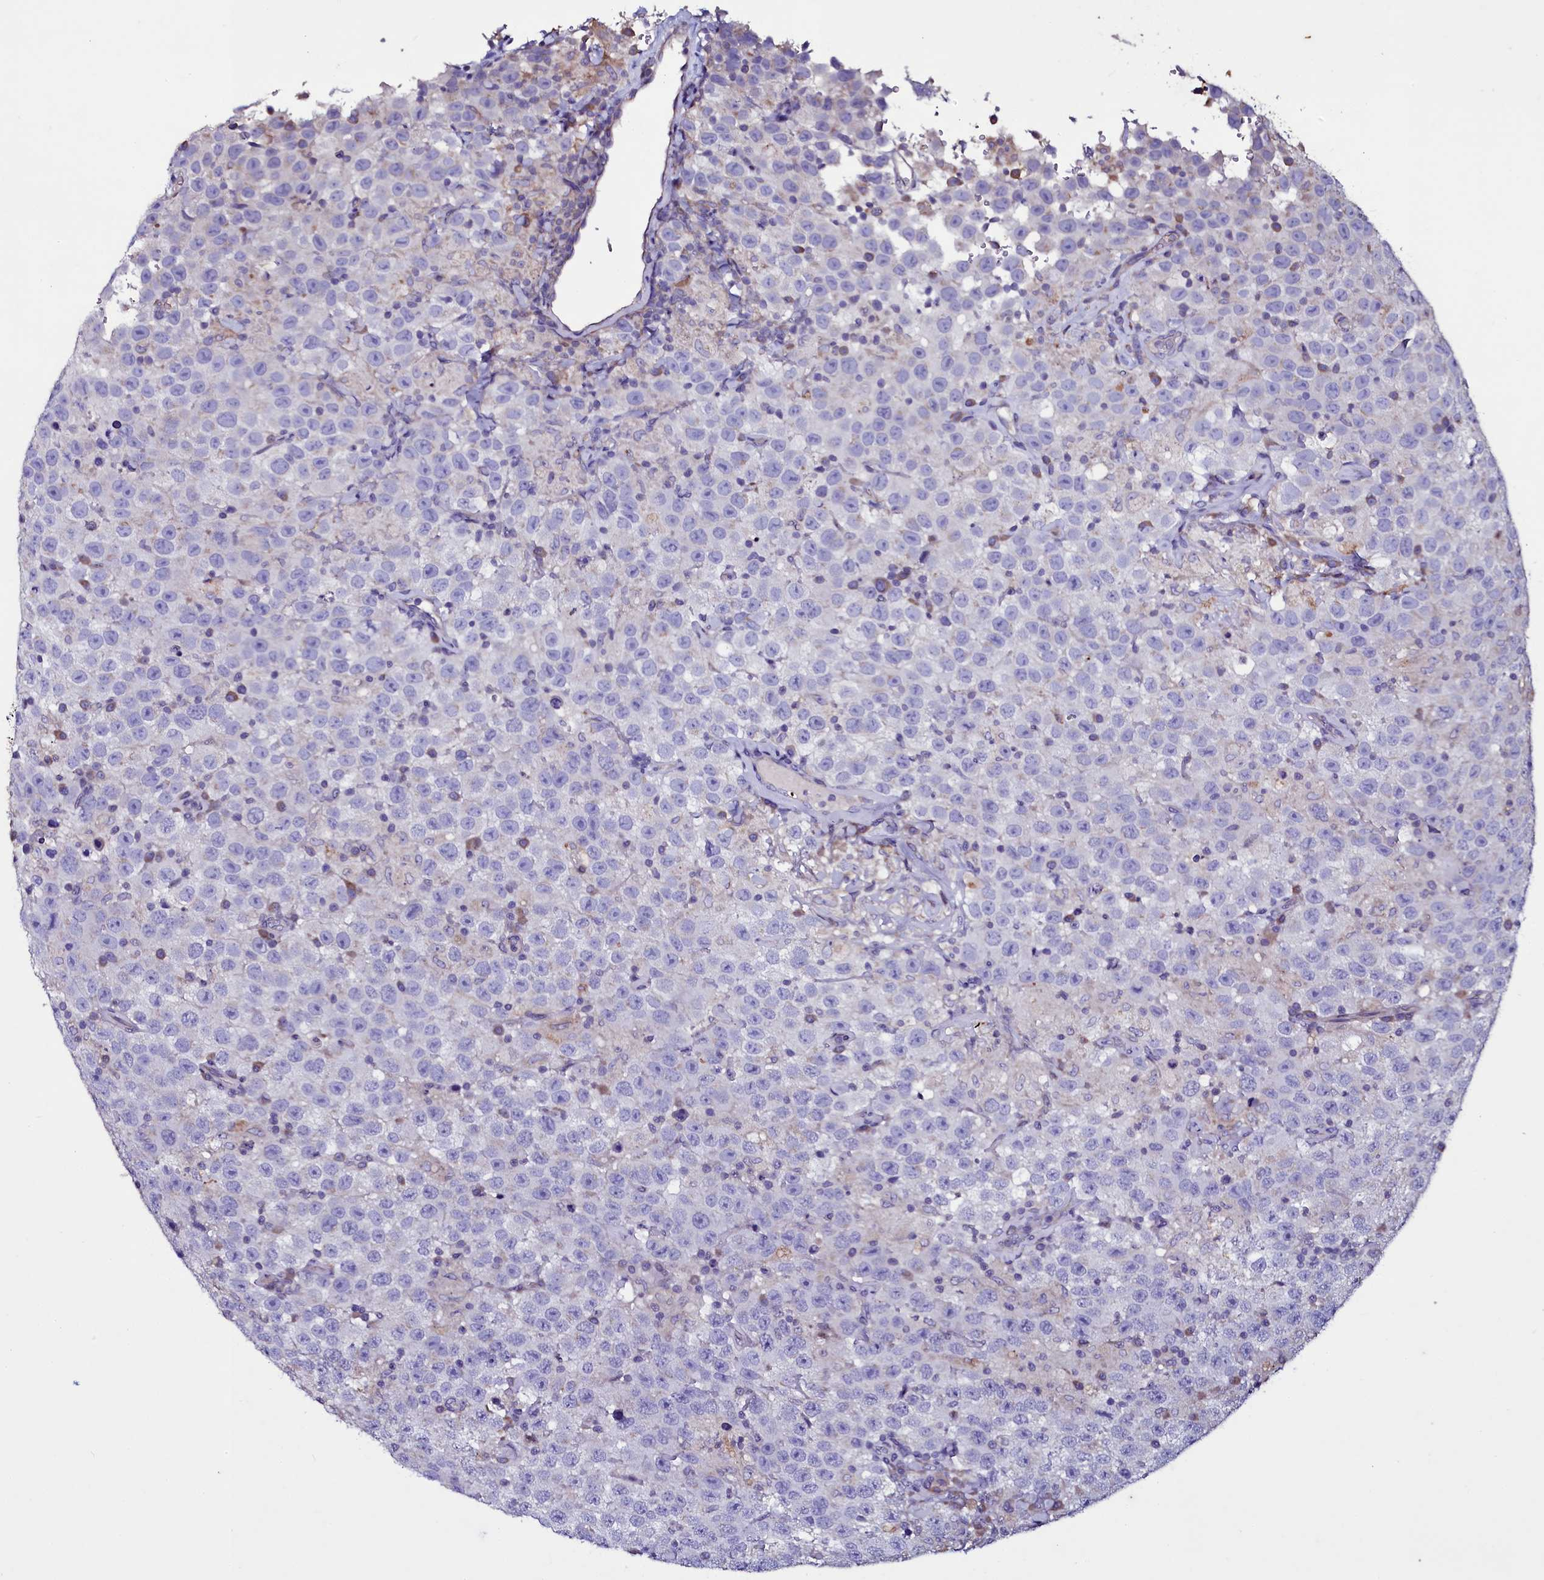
{"staining": {"intensity": "negative", "quantity": "none", "location": "none"}, "tissue": "testis cancer", "cell_type": "Tumor cells", "image_type": "cancer", "snomed": [{"axis": "morphology", "description": "Seminoma, NOS"}, {"axis": "topography", "description": "Testis"}], "caption": "A micrograph of testis cancer stained for a protein reveals no brown staining in tumor cells. The staining was performed using DAB (3,3'-diaminobenzidine) to visualize the protein expression in brown, while the nuclei were stained in blue with hematoxylin (Magnification: 20x).", "gene": "SELENOT", "patient": {"sex": "male", "age": 41}}